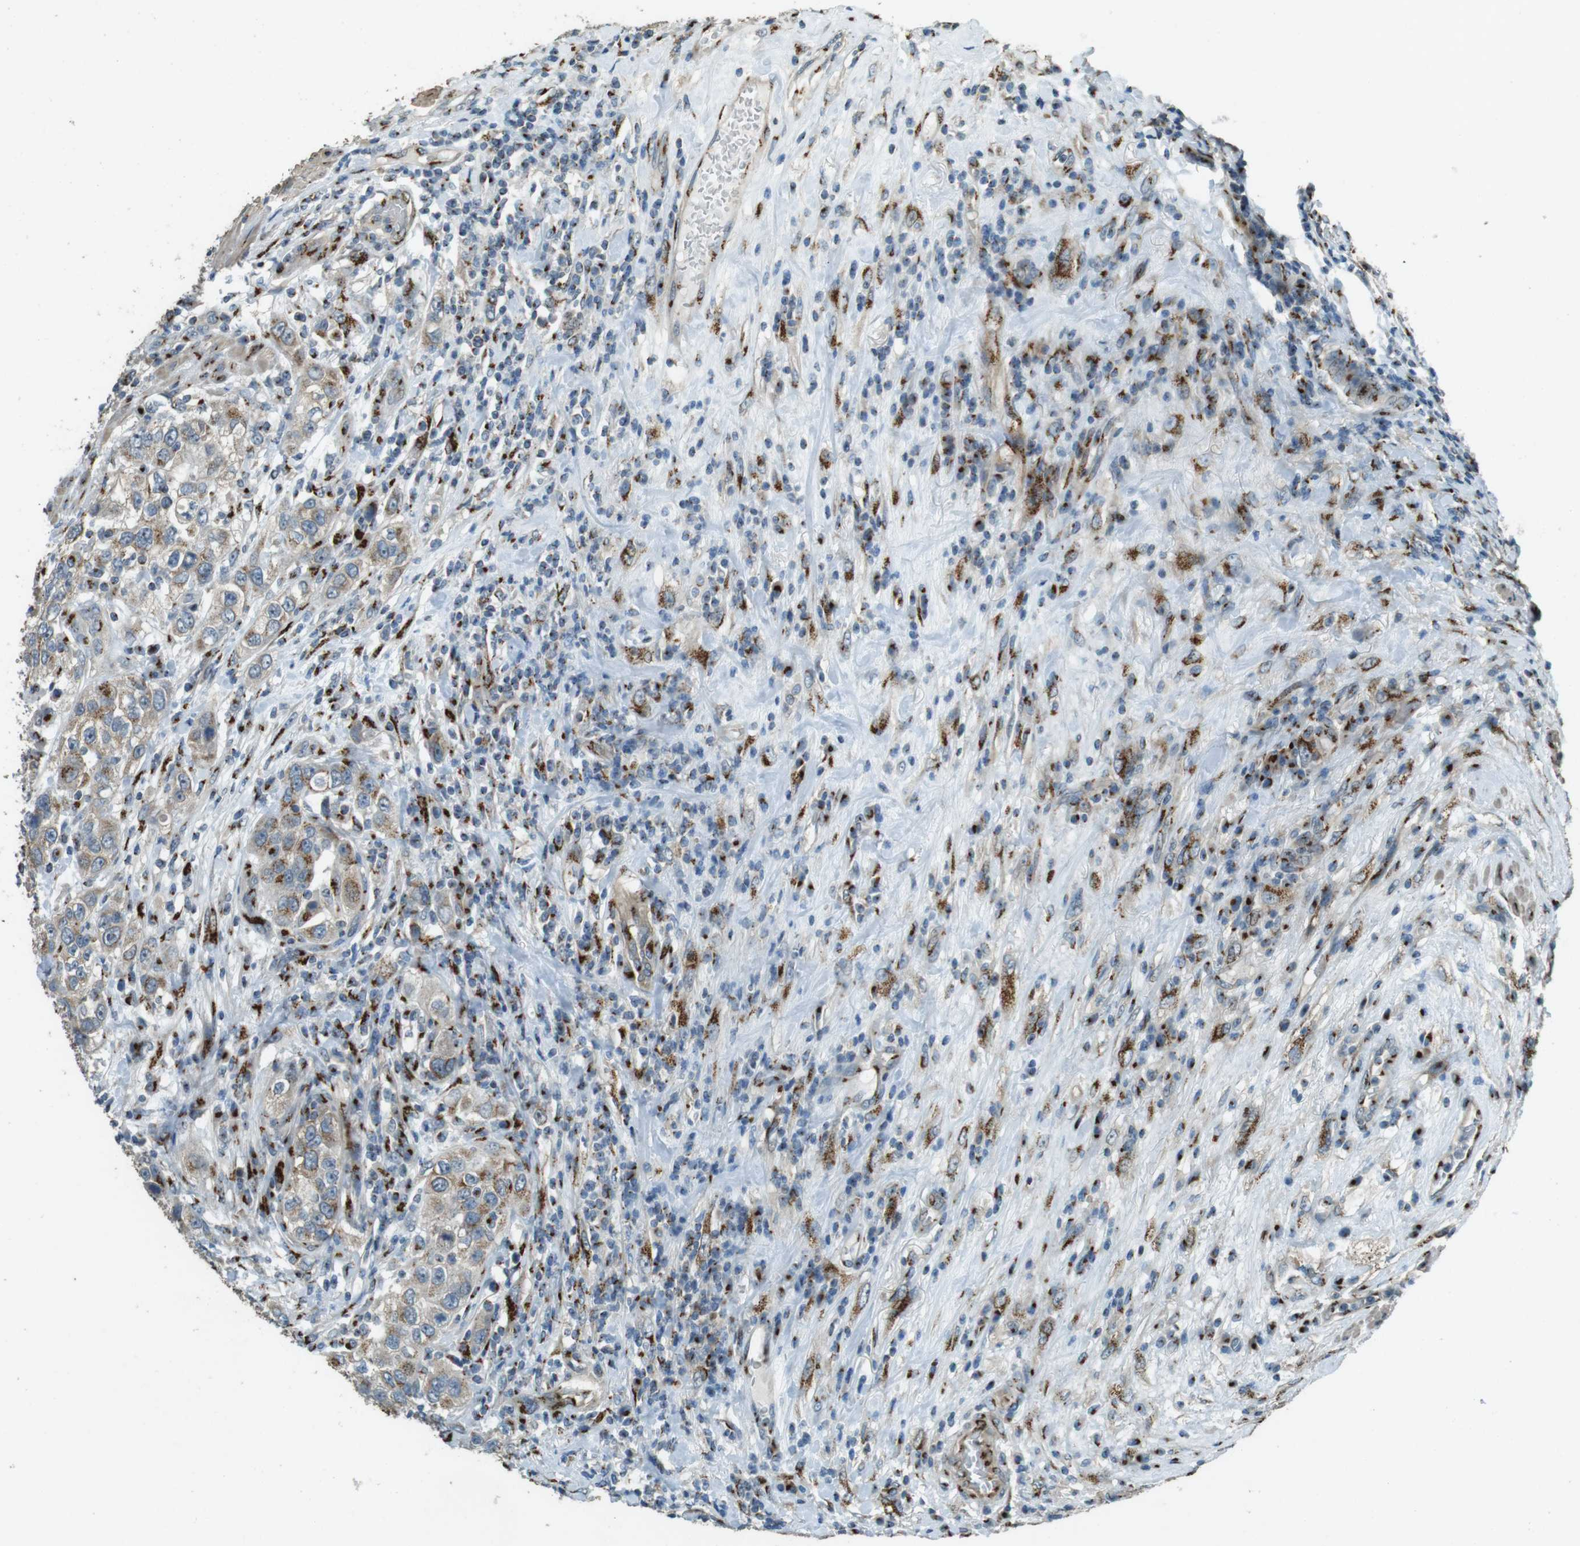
{"staining": {"intensity": "moderate", "quantity": "25%-75%", "location": "cytoplasmic/membranous"}, "tissue": "urothelial cancer", "cell_type": "Tumor cells", "image_type": "cancer", "snomed": [{"axis": "morphology", "description": "Urothelial carcinoma, High grade"}, {"axis": "topography", "description": "Urinary bladder"}], "caption": "IHC histopathology image of neoplastic tissue: human urothelial carcinoma (high-grade) stained using immunohistochemistry (IHC) displays medium levels of moderate protein expression localized specifically in the cytoplasmic/membranous of tumor cells, appearing as a cytoplasmic/membranous brown color.", "gene": "TMEM115", "patient": {"sex": "female", "age": 80}}